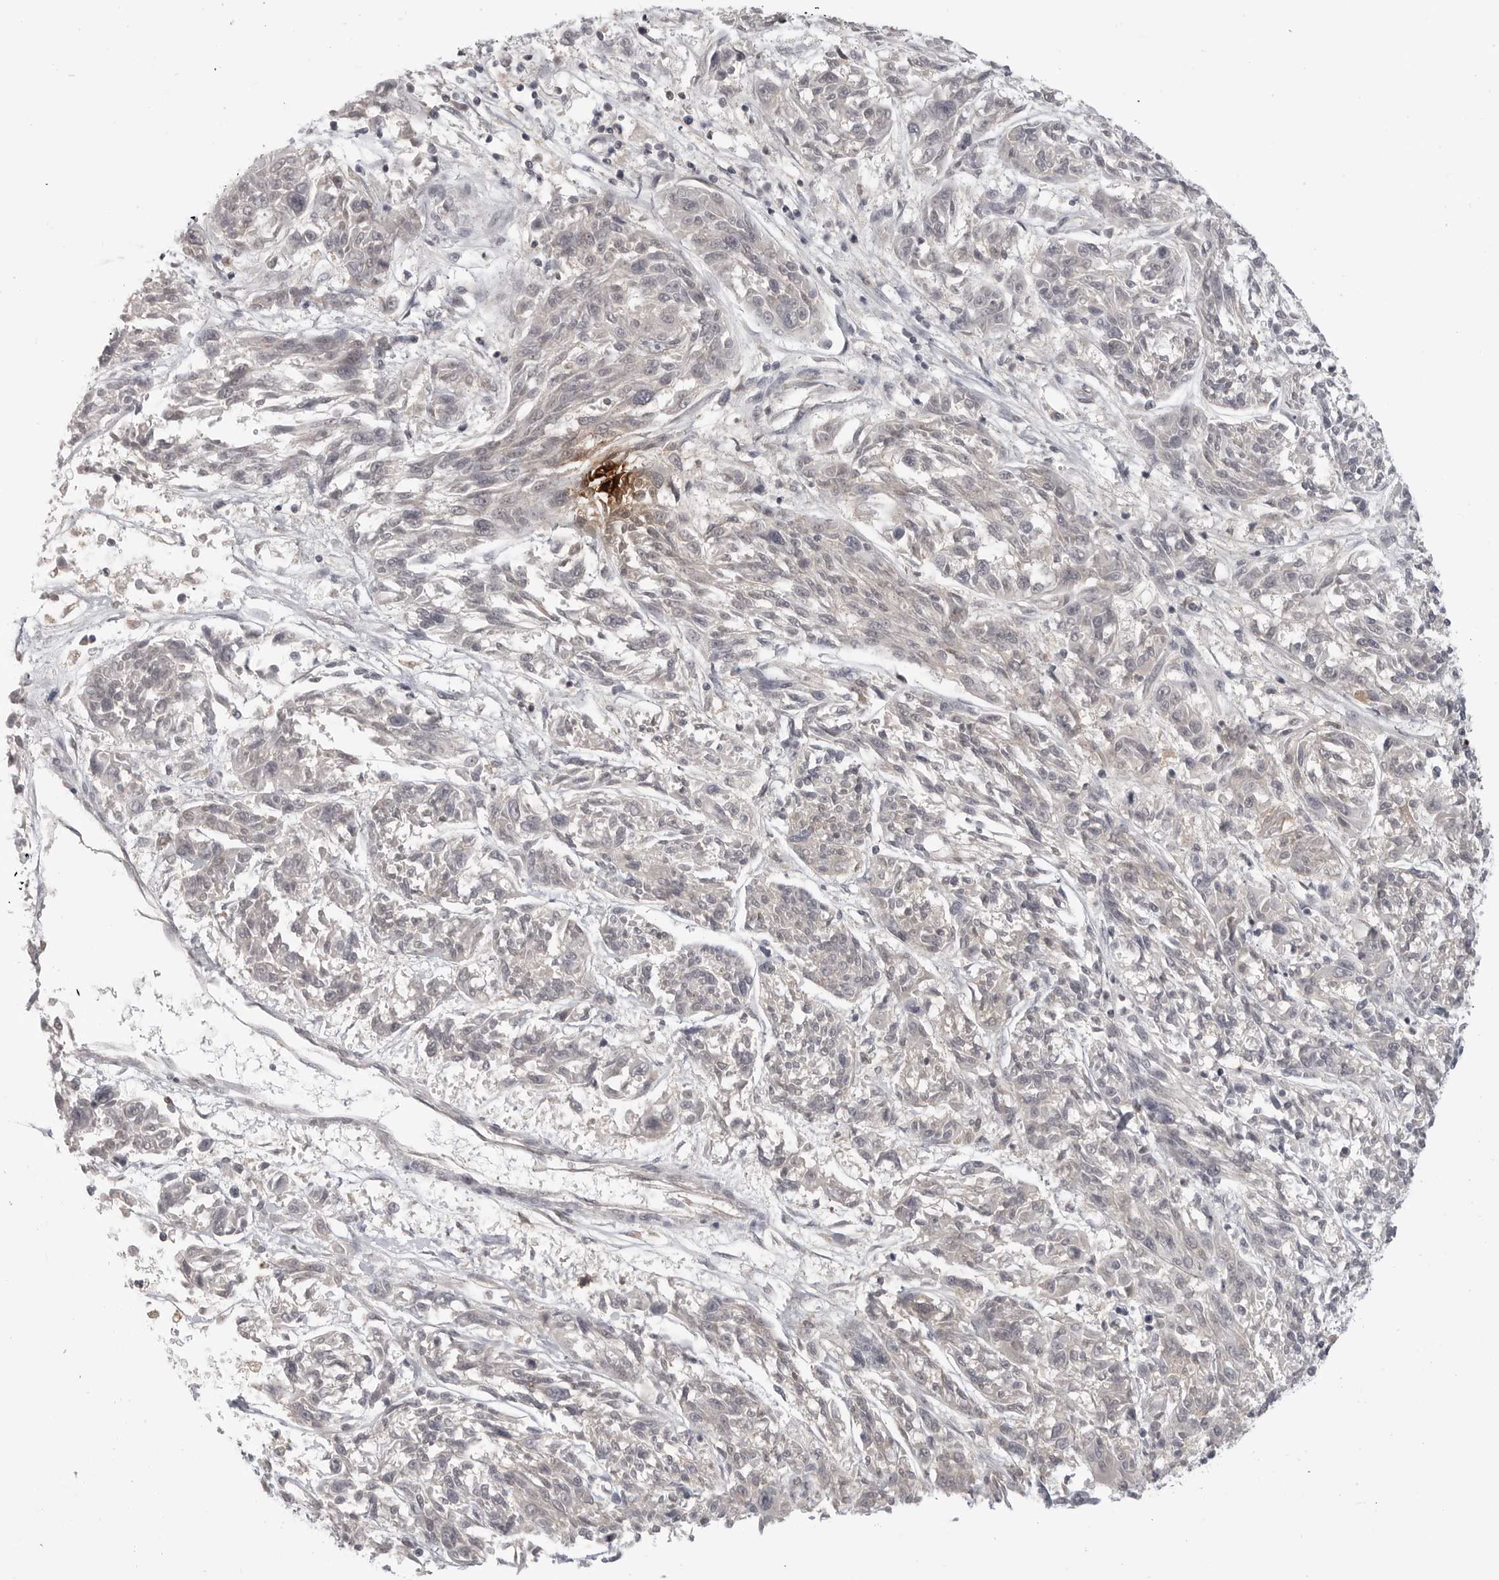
{"staining": {"intensity": "negative", "quantity": "none", "location": "none"}, "tissue": "melanoma", "cell_type": "Tumor cells", "image_type": "cancer", "snomed": [{"axis": "morphology", "description": "Malignant melanoma, NOS"}, {"axis": "topography", "description": "Skin"}], "caption": "Melanoma was stained to show a protein in brown. There is no significant expression in tumor cells.", "gene": "IFNGR1", "patient": {"sex": "male", "age": 53}}